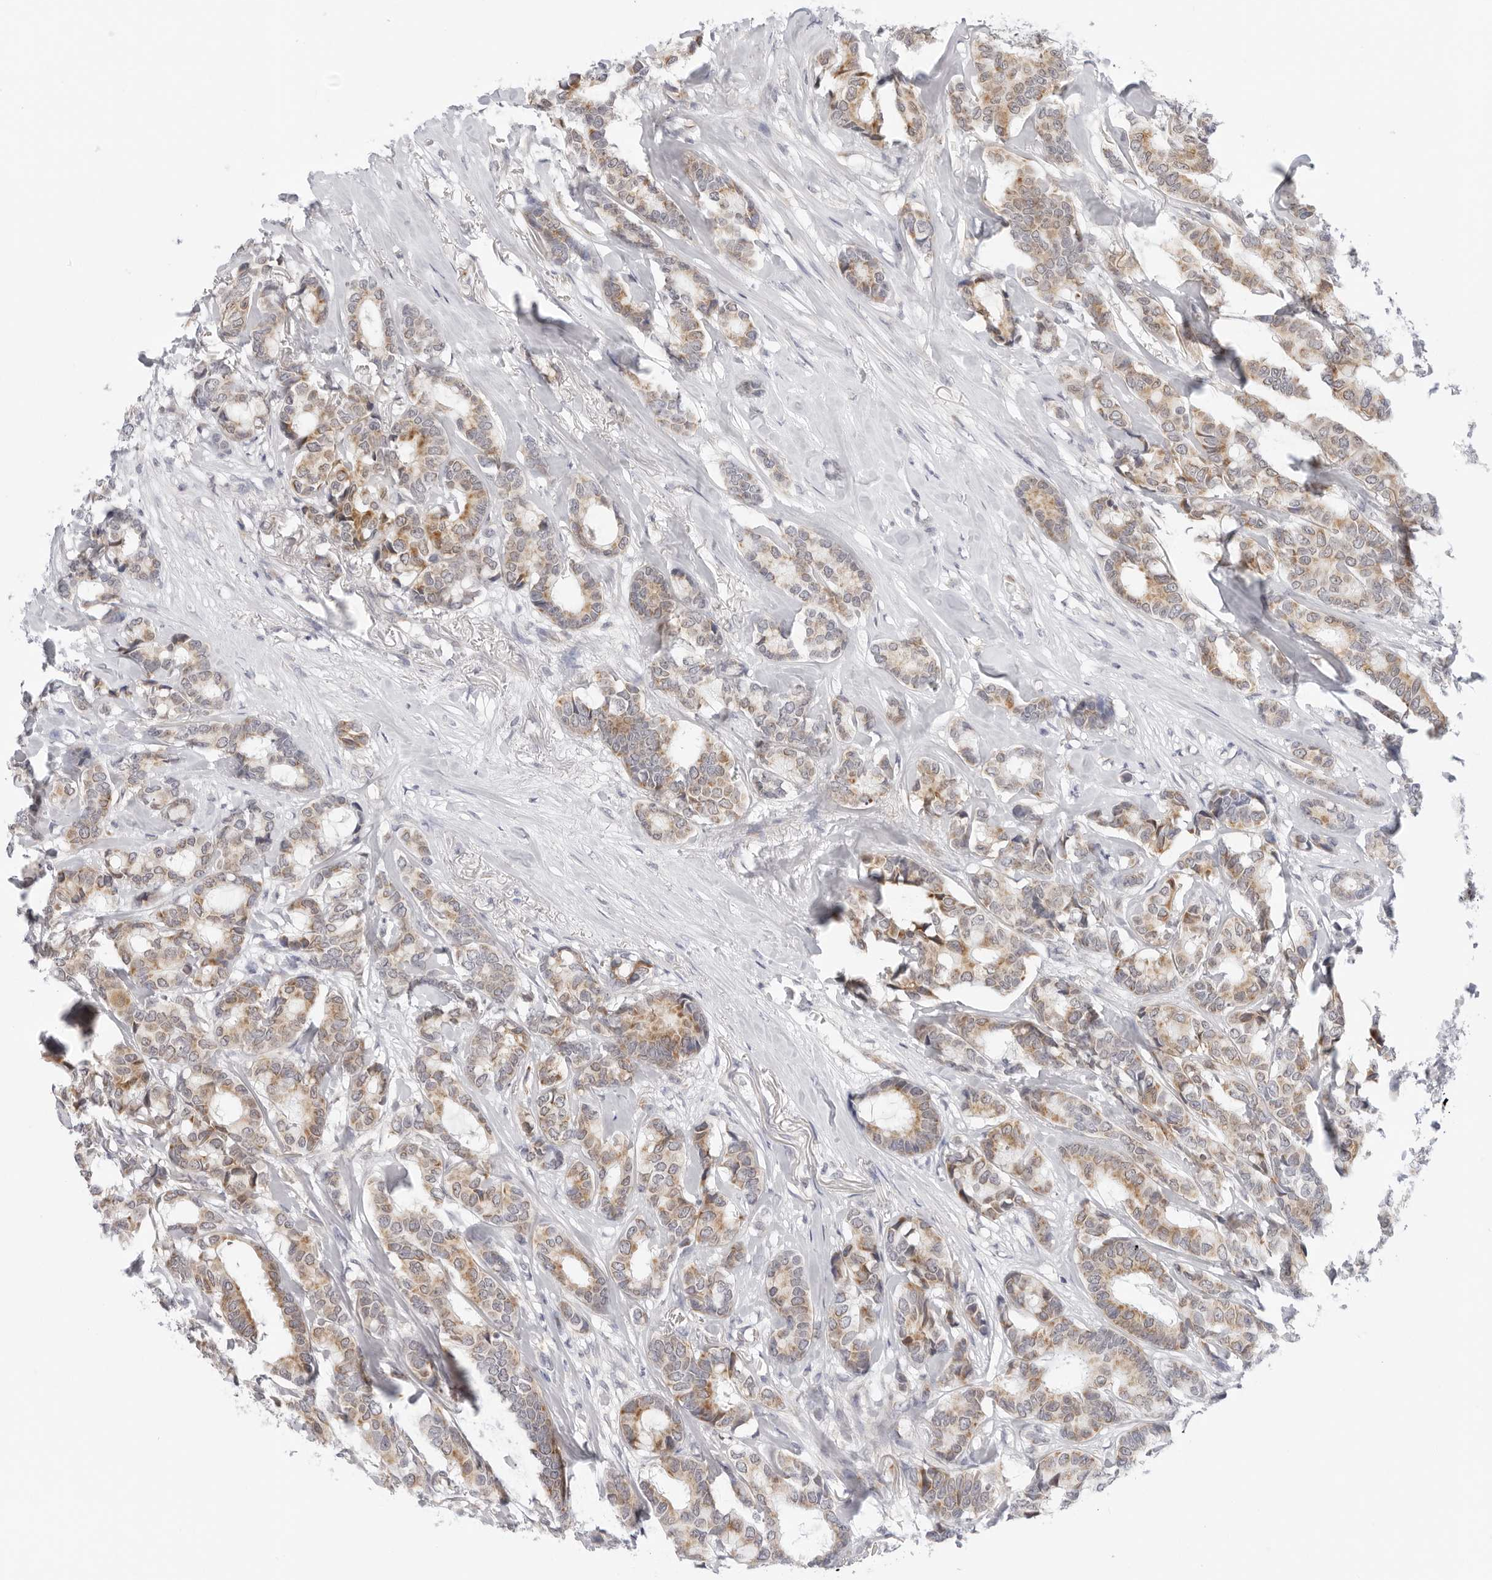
{"staining": {"intensity": "moderate", "quantity": ">75%", "location": "cytoplasmic/membranous"}, "tissue": "breast cancer", "cell_type": "Tumor cells", "image_type": "cancer", "snomed": [{"axis": "morphology", "description": "Duct carcinoma"}, {"axis": "topography", "description": "Breast"}], "caption": "The image exhibits immunohistochemical staining of breast cancer (infiltrating ductal carcinoma). There is moderate cytoplasmic/membranous staining is appreciated in approximately >75% of tumor cells.", "gene": "CIART", "patient": {"sex": "female", "age": 87}}